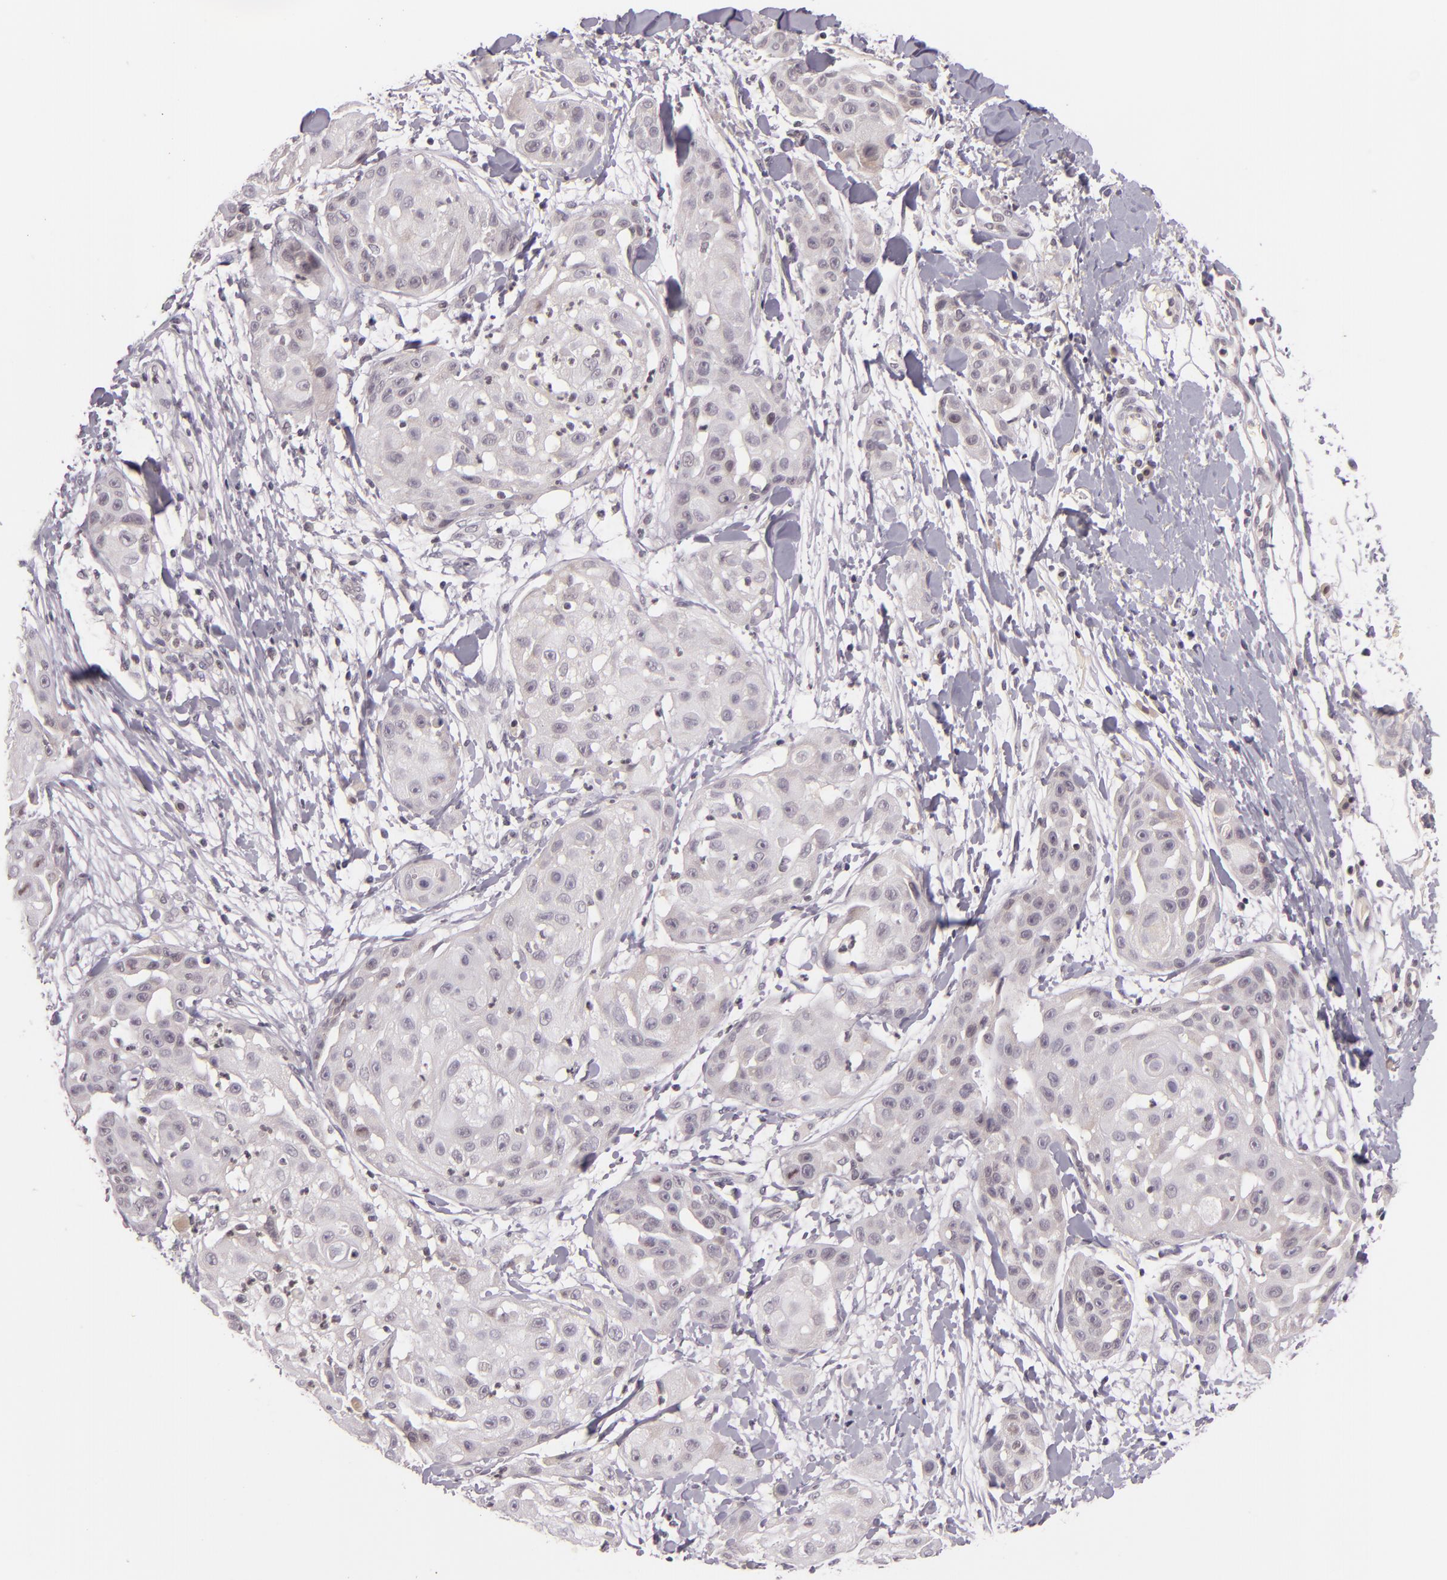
{"staining": {"intensity": "negative", "quantity": "none", "location": "none"}, "tissue": "skin cancer", "cell_type": "Tumor cells", "image_type": "cancer", "snomed": [{"axis": "morphology", "description": "Squamous cell carcinoma, NOS"}, {"axis": "topography", "description": "Skin"}], "caption": "A photomicrograph of squamous cell carcinoma (skin) stained for a protein demonstrates no brown staining in tumor cells. Nuclei are stained in blue.", "gene": "CASP8", "patient": {"sex": "female", "age": 57}}